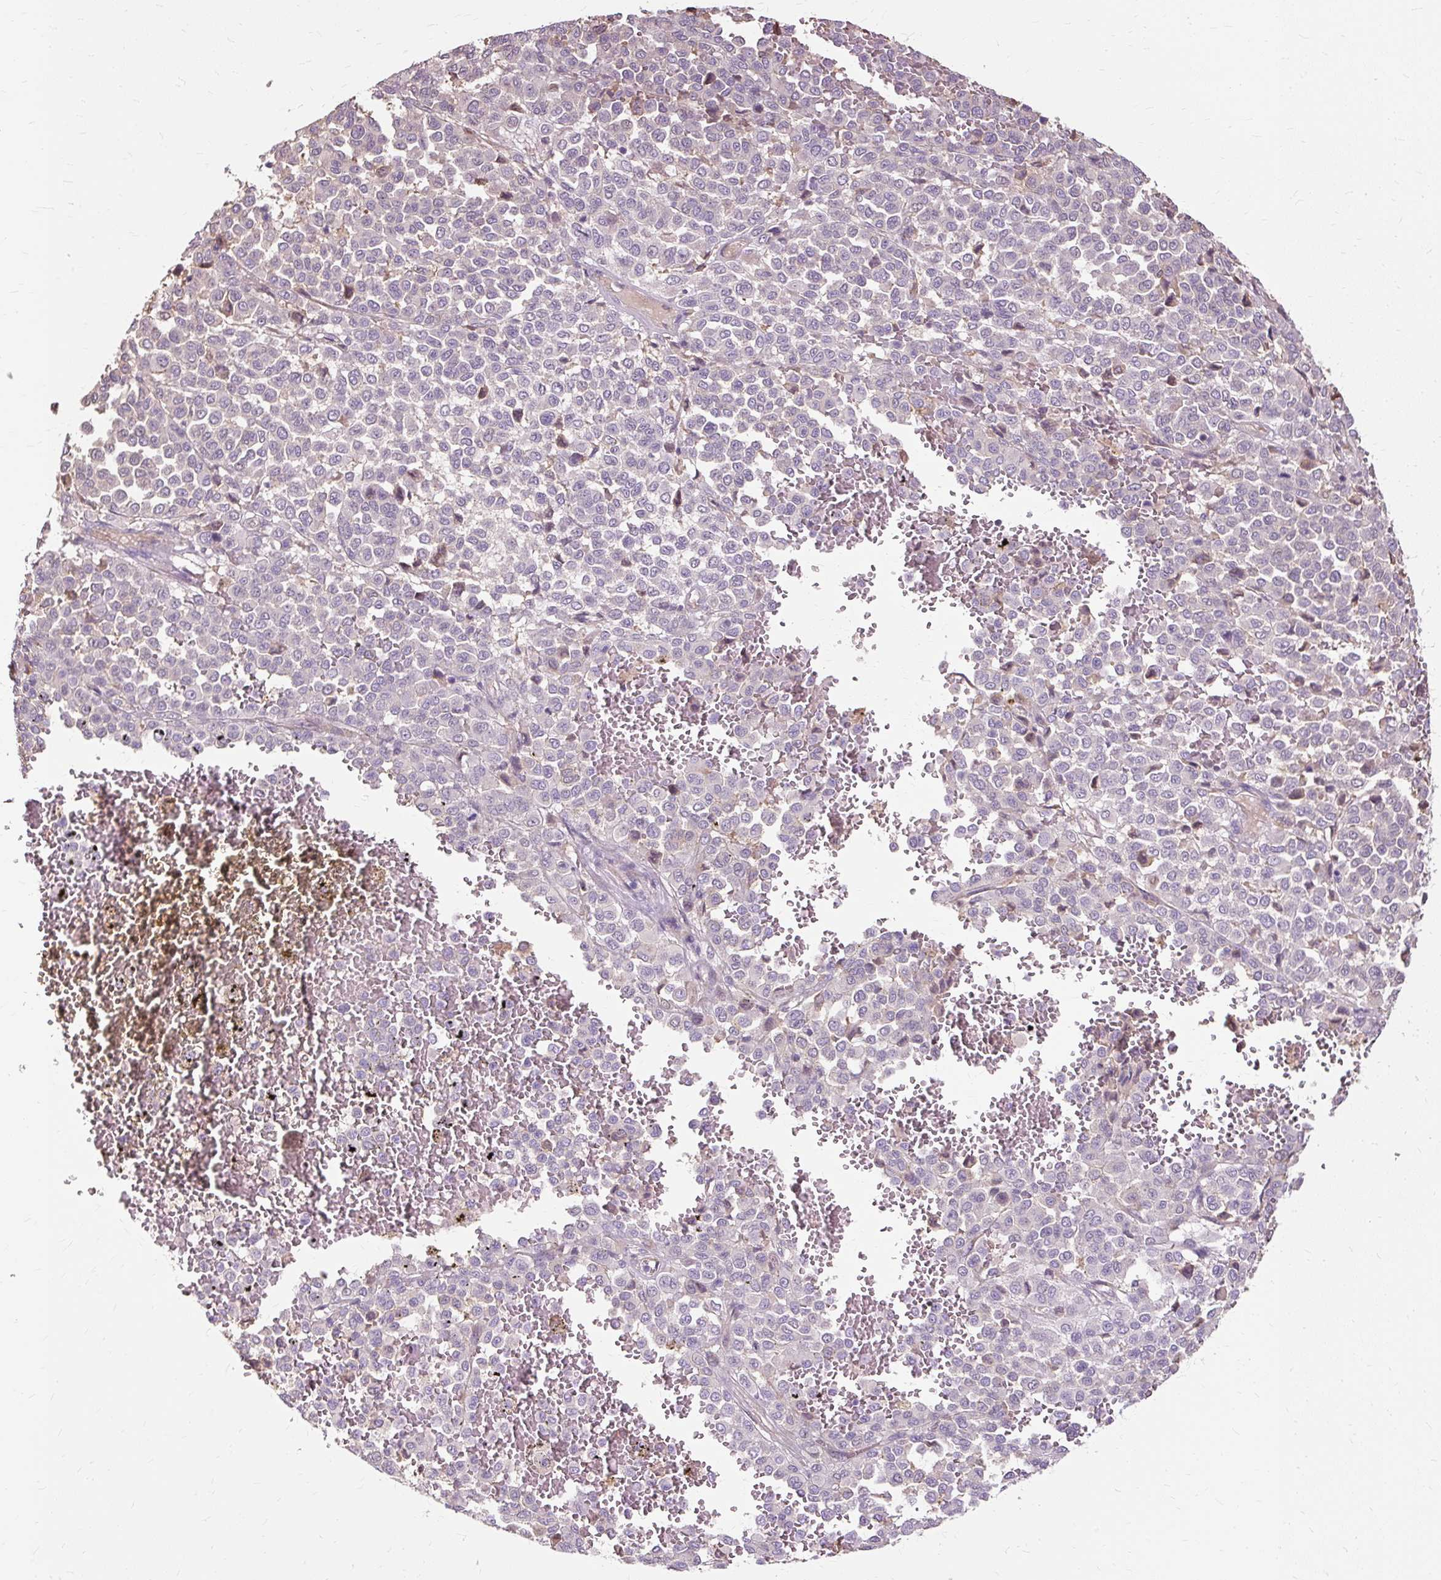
{"staining": {"intensity": "negative", "quantity": "none", "location": "none"}, "tissue": "melanoma", "cell_type": "Tumor cells", "image_type": "cancer", "snomed": [{"axis": "morphology", "description": "Malignant melanoma, Metastatic site"}, {"axis": "topography", "description": "Pancreas"}], "caption": "Tumor cells show no significant positivity in melanoma.", "gene": "TSPAN8", "patient": {"sex": "female", "age": 30}}